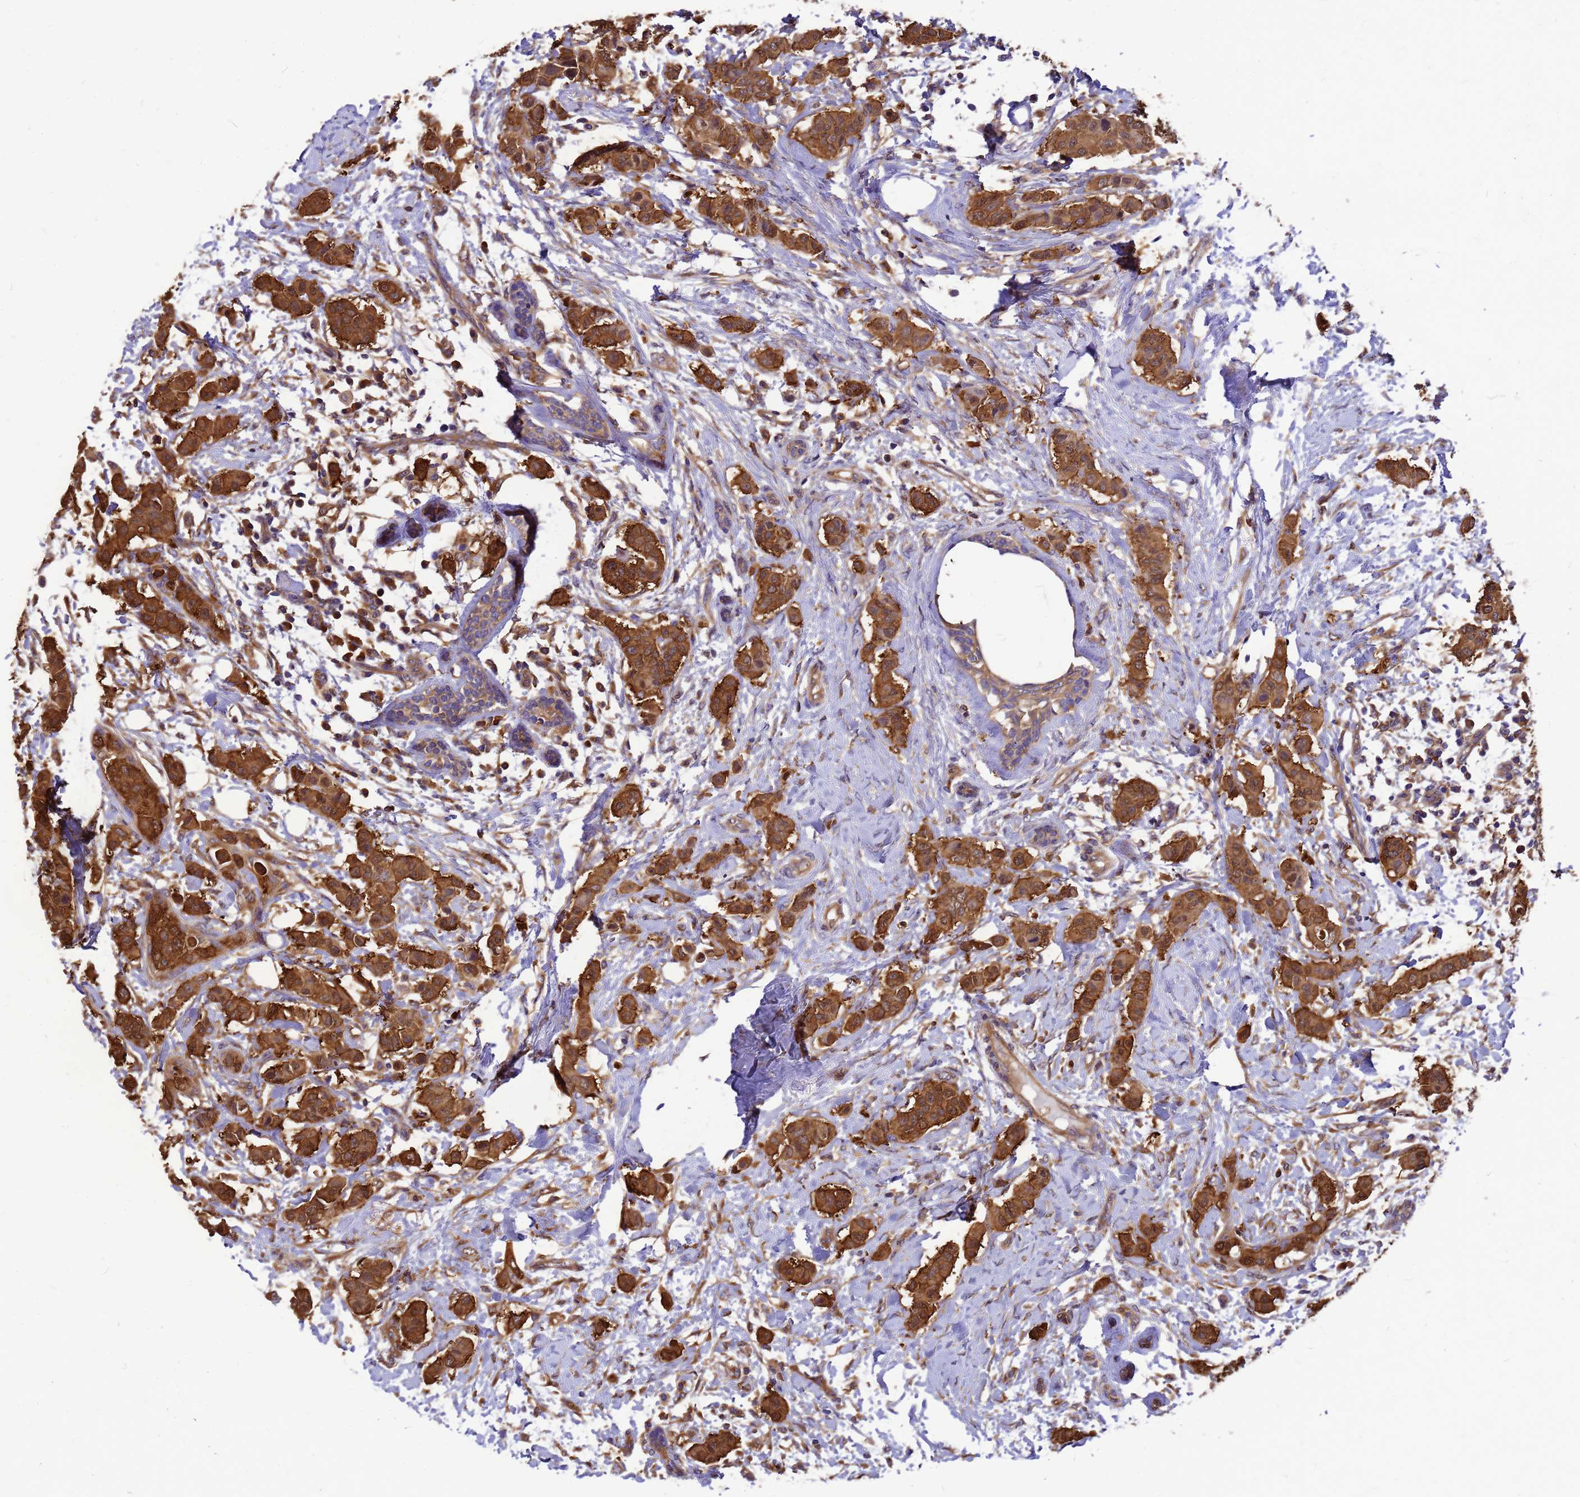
{"staining": {"intensity": "strong", "quantity": ">75%", "location": "cytoplasmic/membranous"}, "tissue": "breast cancer", "cell_type": "Tumor cells", "image_type": "cancer", "snomed": [{"axis": "morphology", "description": "Duct carcinoma"}, {"axis": "topography", "description": "Breast"}], "caption": "High-power microscopy captured an immunohistochemistry image of breast infiltrating ductal carcinoma, revealing strong cytoplasmic/membranous expression in about >75% of tumor cells. (brown staining indicates protein expression, while blue staining denotes nuclei).", "gene": "GID4", "patient": {"sex": "female", "age": 40}}